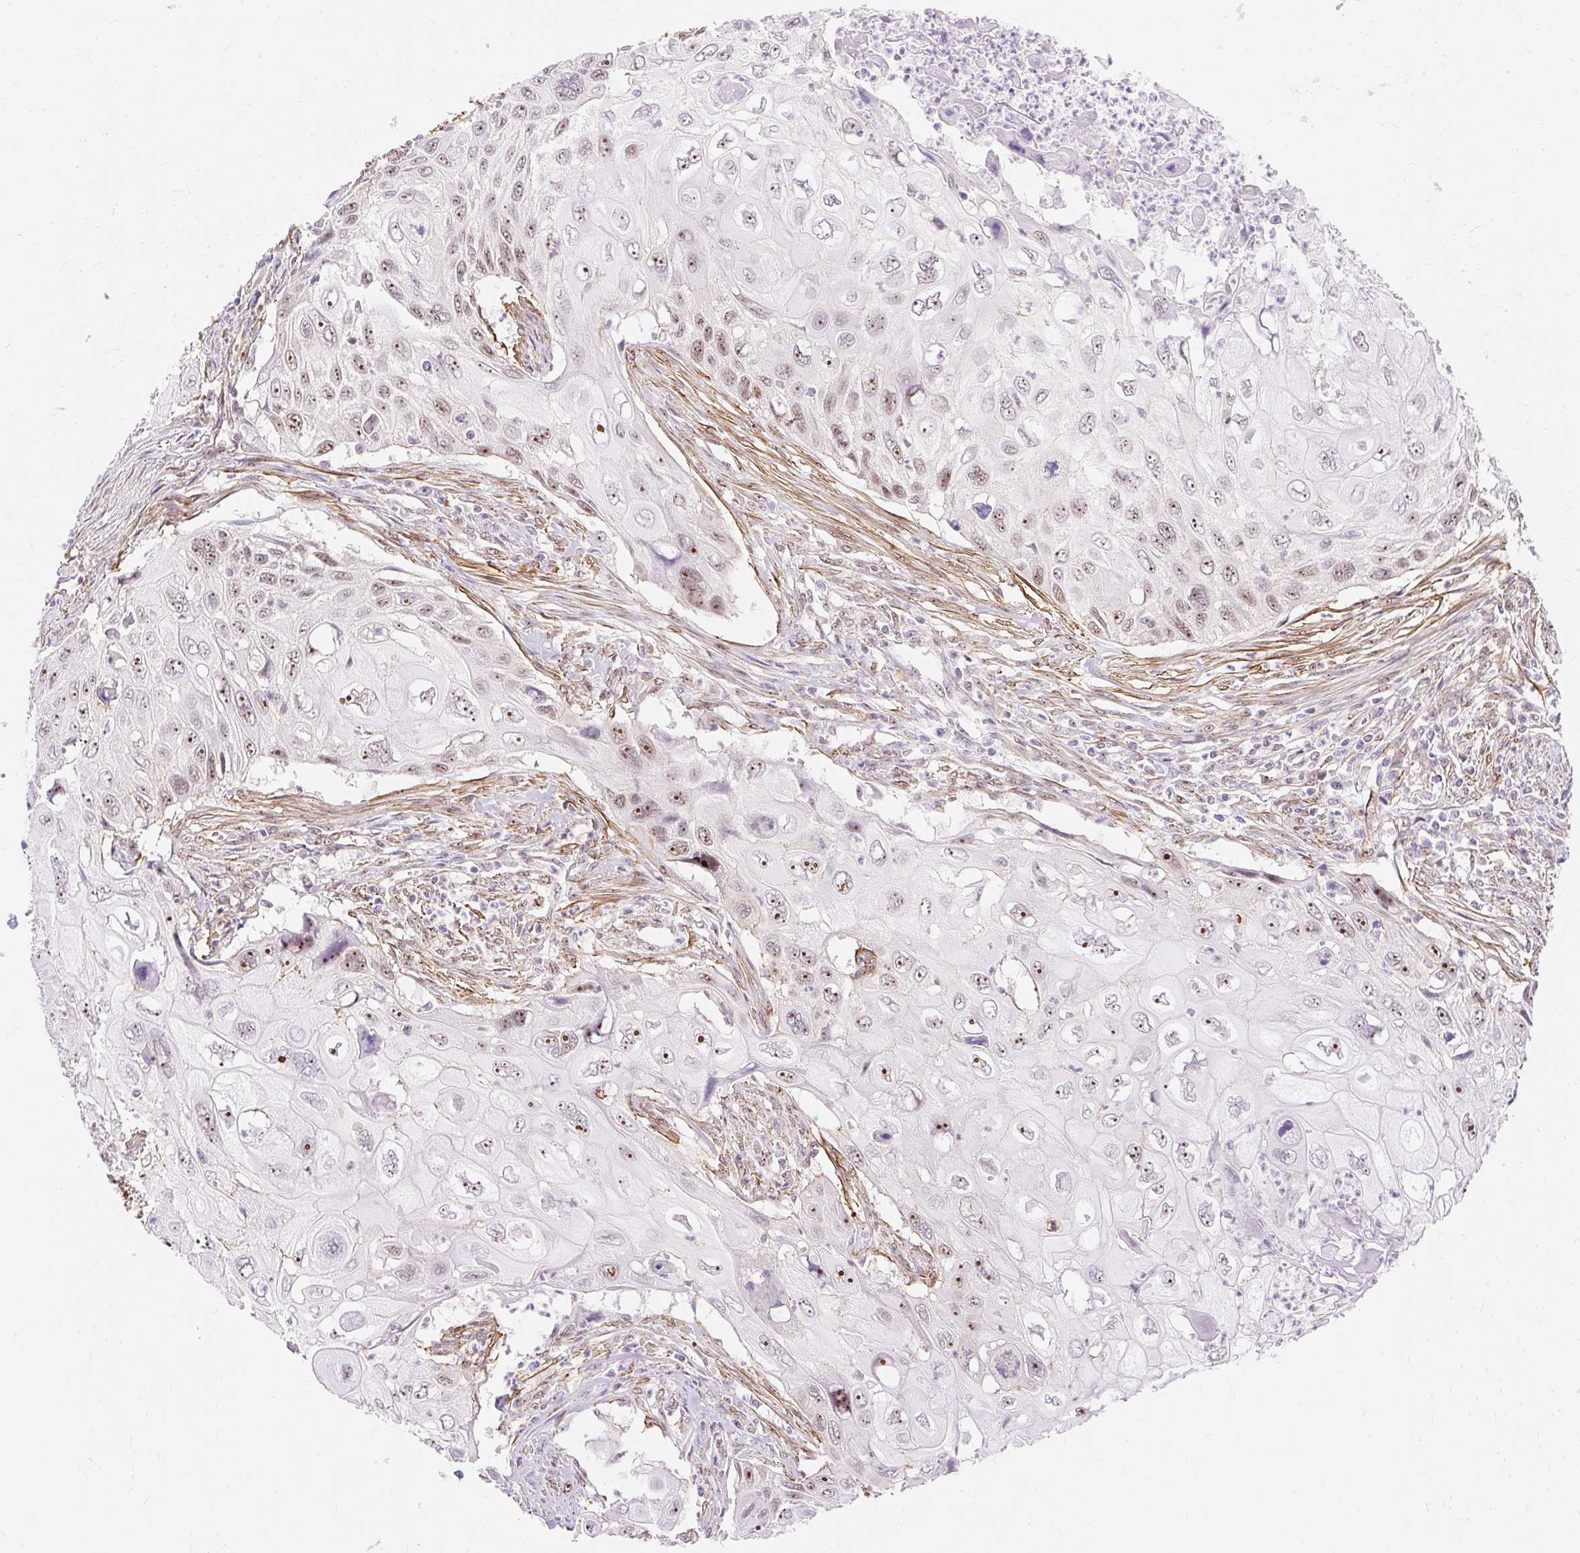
{"staining": {"intensity": "moderate", "quantity": "25%-75%", "location": "nuclear"}, "tissue": "cervical cancer", "cell_type": "Tumor cells", "image_type": "cancer", "snomed": [{"axis": "morphology", "description": "Squamous cell carcinoma, NOS"}, {"axis": "topography", "description": "Cervix"}], "caption": "This is an image of immunohistochemistry (IHC) staining of cervical squamous cell carcinoma, which shows moderate staining in the nuclear of tumor cells.", "gene": "OBP2A", "patient": {"sex": "female", "age": 70}}